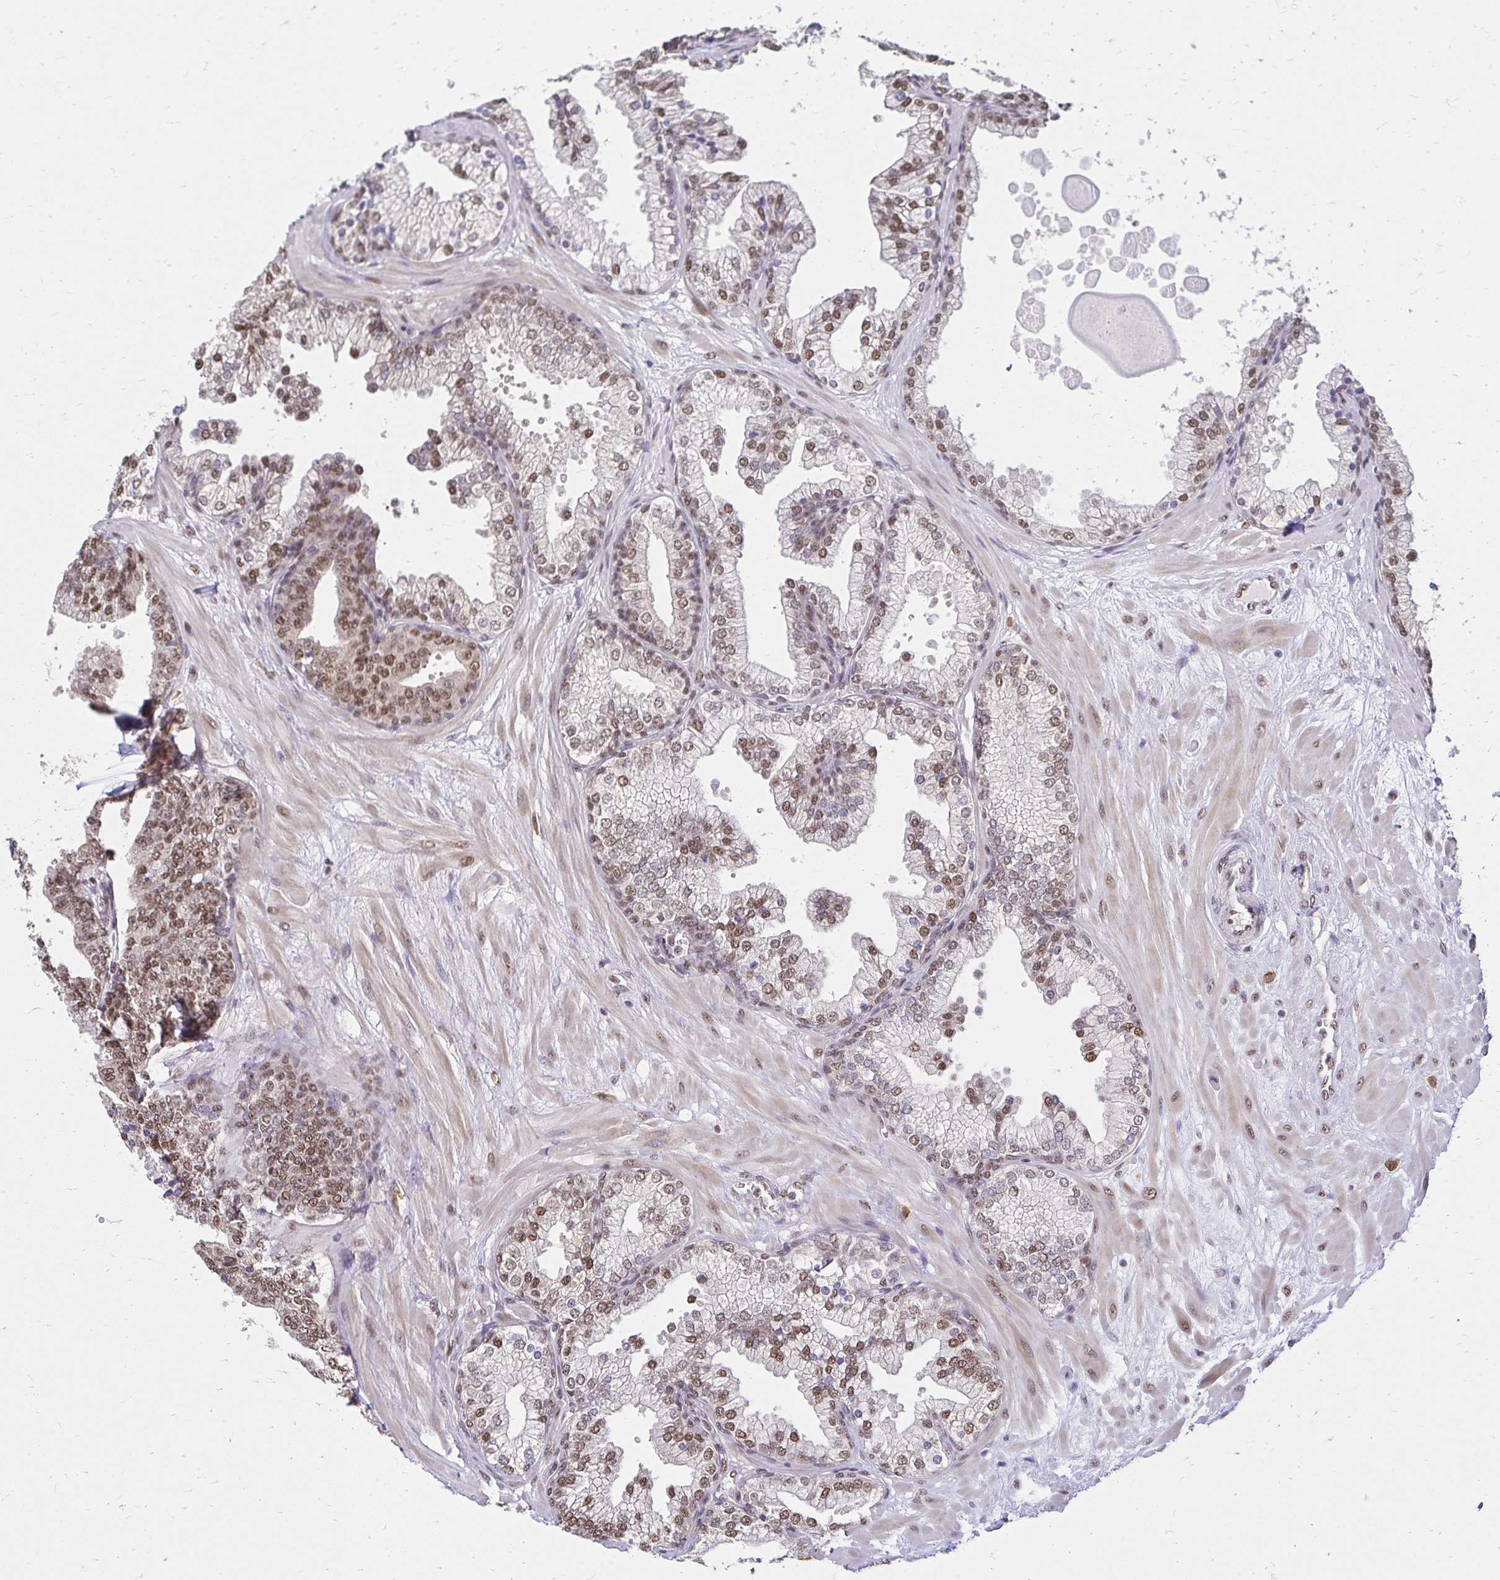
{"staining": {"intensity": "moderate", "quantity": ">75%", "location": "nuclear"}, "tissue": "prostate", "cell_type": "Glandular cells", "image_type": "normal", "snomed": [{"axis": "morphology", "description": "Normal tissue, NOS"}, {"axis": "topography", "description": "Prostate"}, {"axis": "topography", "description": "Peripheral nerve tissue"}], "caption": "Prostate stained with IHC shows moderate nuclear expression in about >75% of glandular cells. (brown staining indicates protein expression, while blue staining denotes nuclei).", "gene": "RIMS4", "patient": {"sex": "male", "age": 61}}